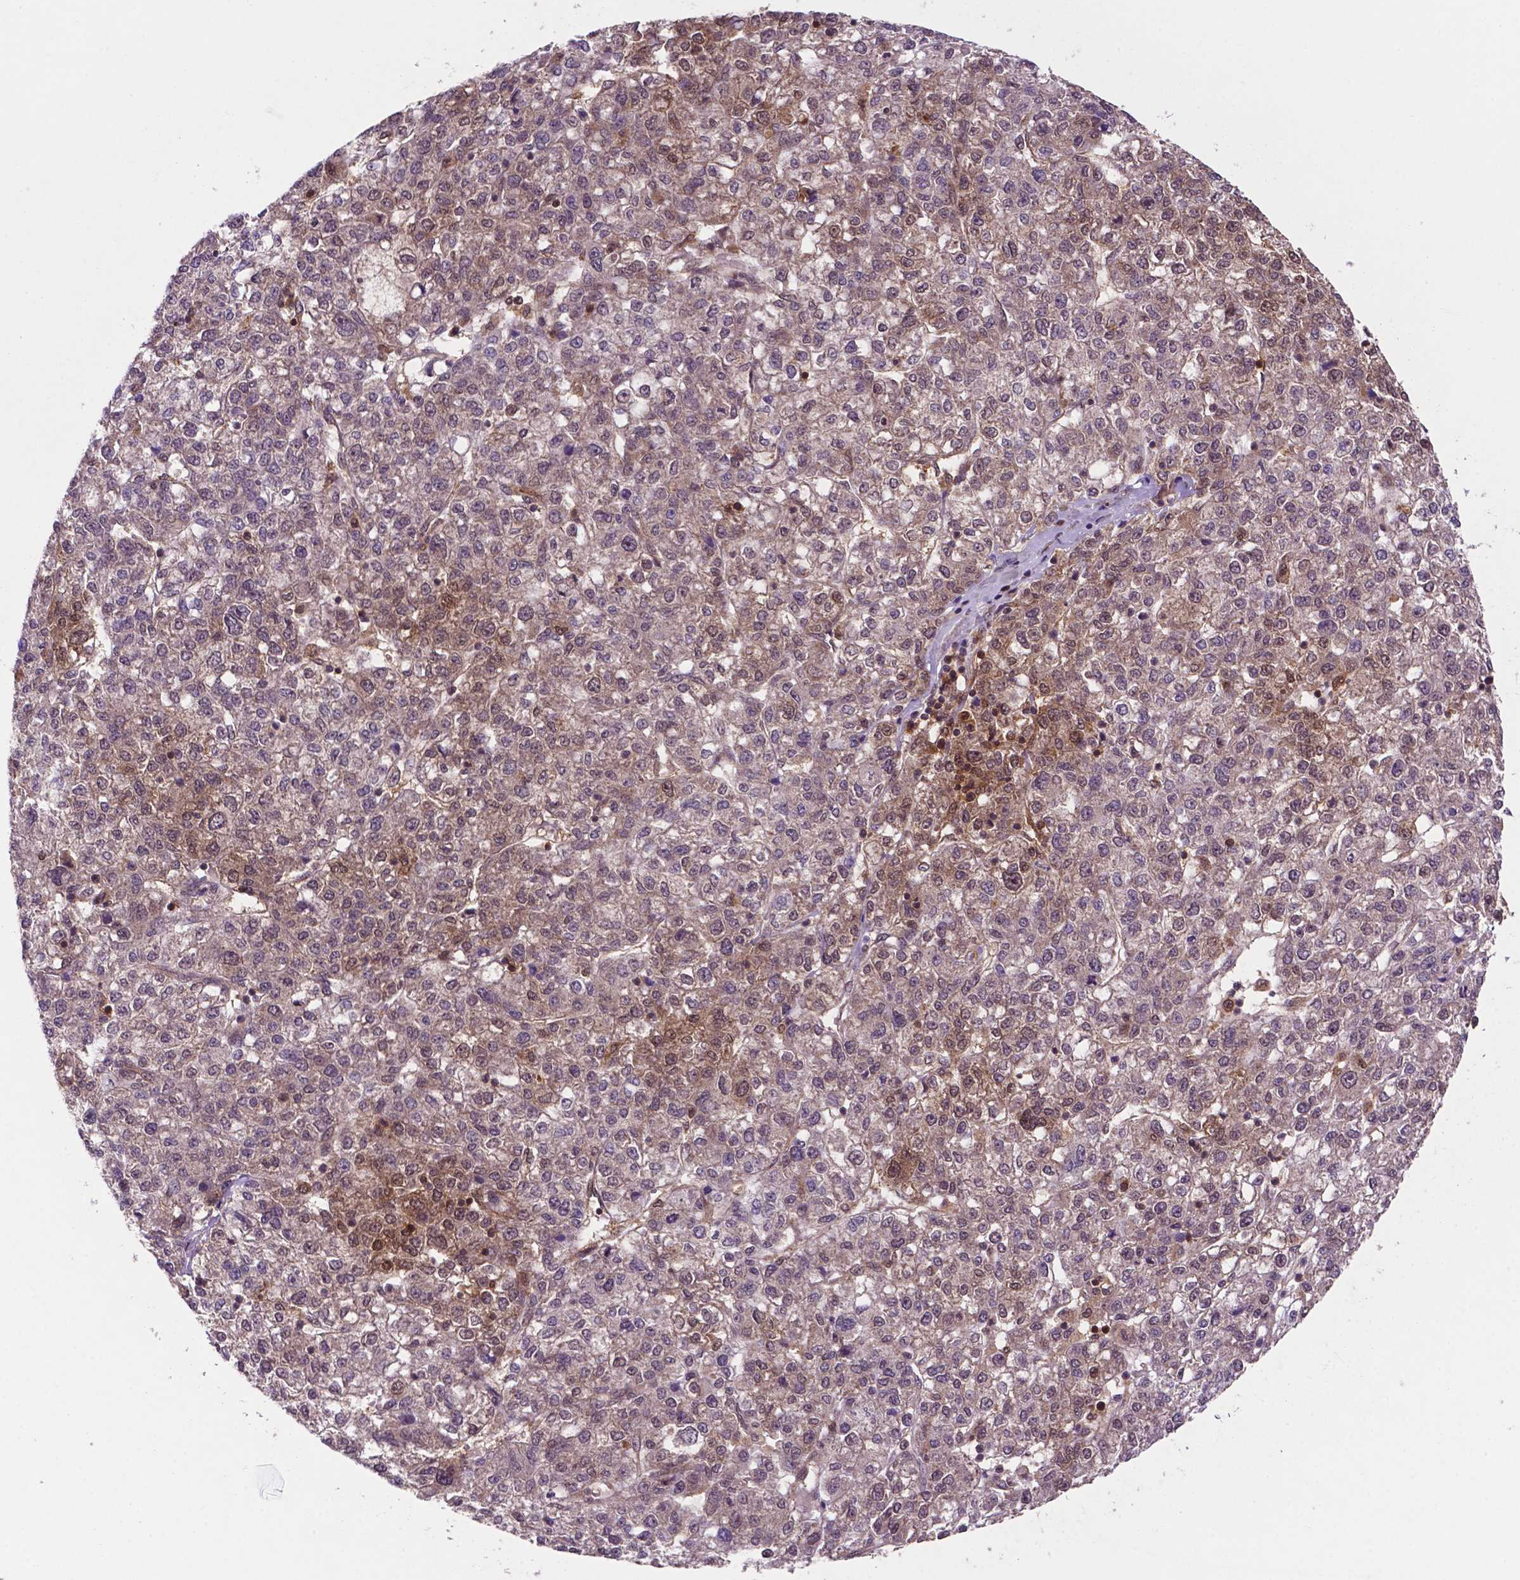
{"staining": {"intensity": "weak", "quantity": "<25%", "location": "cytoplasmic/membranous,nuclear"}, "tissue": "liver cancer", "cell_type": "Tumor cells", "image_type": "cancer", "snomed": [{"axis": "morphology", "description": "Carcinoma, Hepatocellular, NOS"}, {"axis": "topography", "description": "Liver"}], "caption": "Photomicrograph shows no significant protein staining in tumor cells of hepatocellular carcinoma (liver).", "gene": "UBE2L6", "patient": {"sex": "male", "age": 56}}